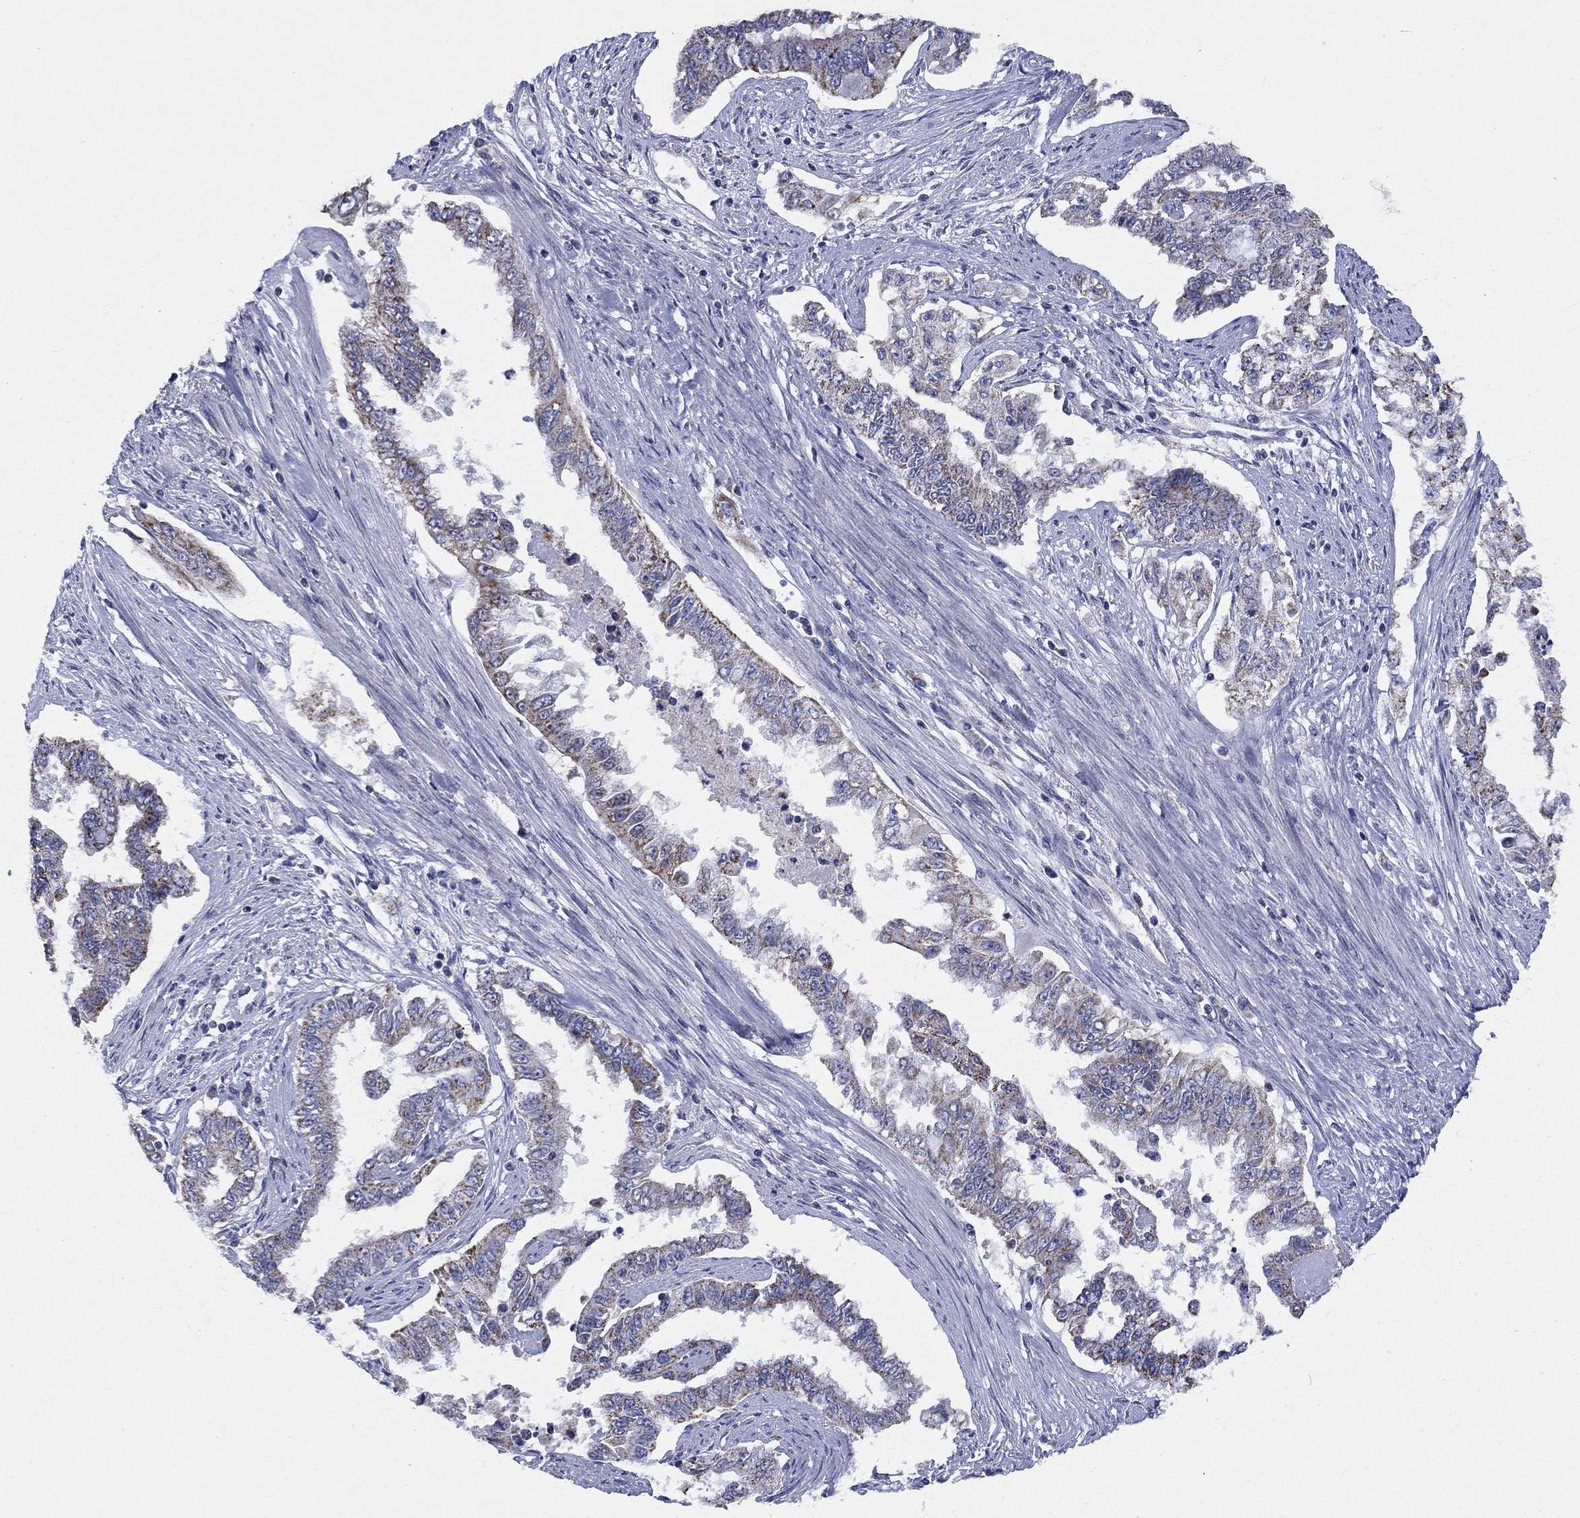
{"staining": {"intensity": "moderate", "quantity": "25%-75%", "location": "cytoplasmic/membranous"}, "tissue": "endometrial cancer", "cell_type": "Tumor cells", "image_type": "cancer", "snomed": [{"axis": "morphology", "description": "Adenocarcinoma, NOS"}, {"axis": "topography", "description": "Uterus"}], "caption": "A brown stain labels moderate cytoplasmic/membranous positivity of a protein in adenocarcinoma (endometrial) tumor cells. The staining is performed using DAB (3,3'-diaminobenzidine) brown chromogen to label protein expression. The nuclei are counter-stained blue using hematoxylin.", "gene": "CLVS1", "patient": {"sex": "female", "age": 59}}